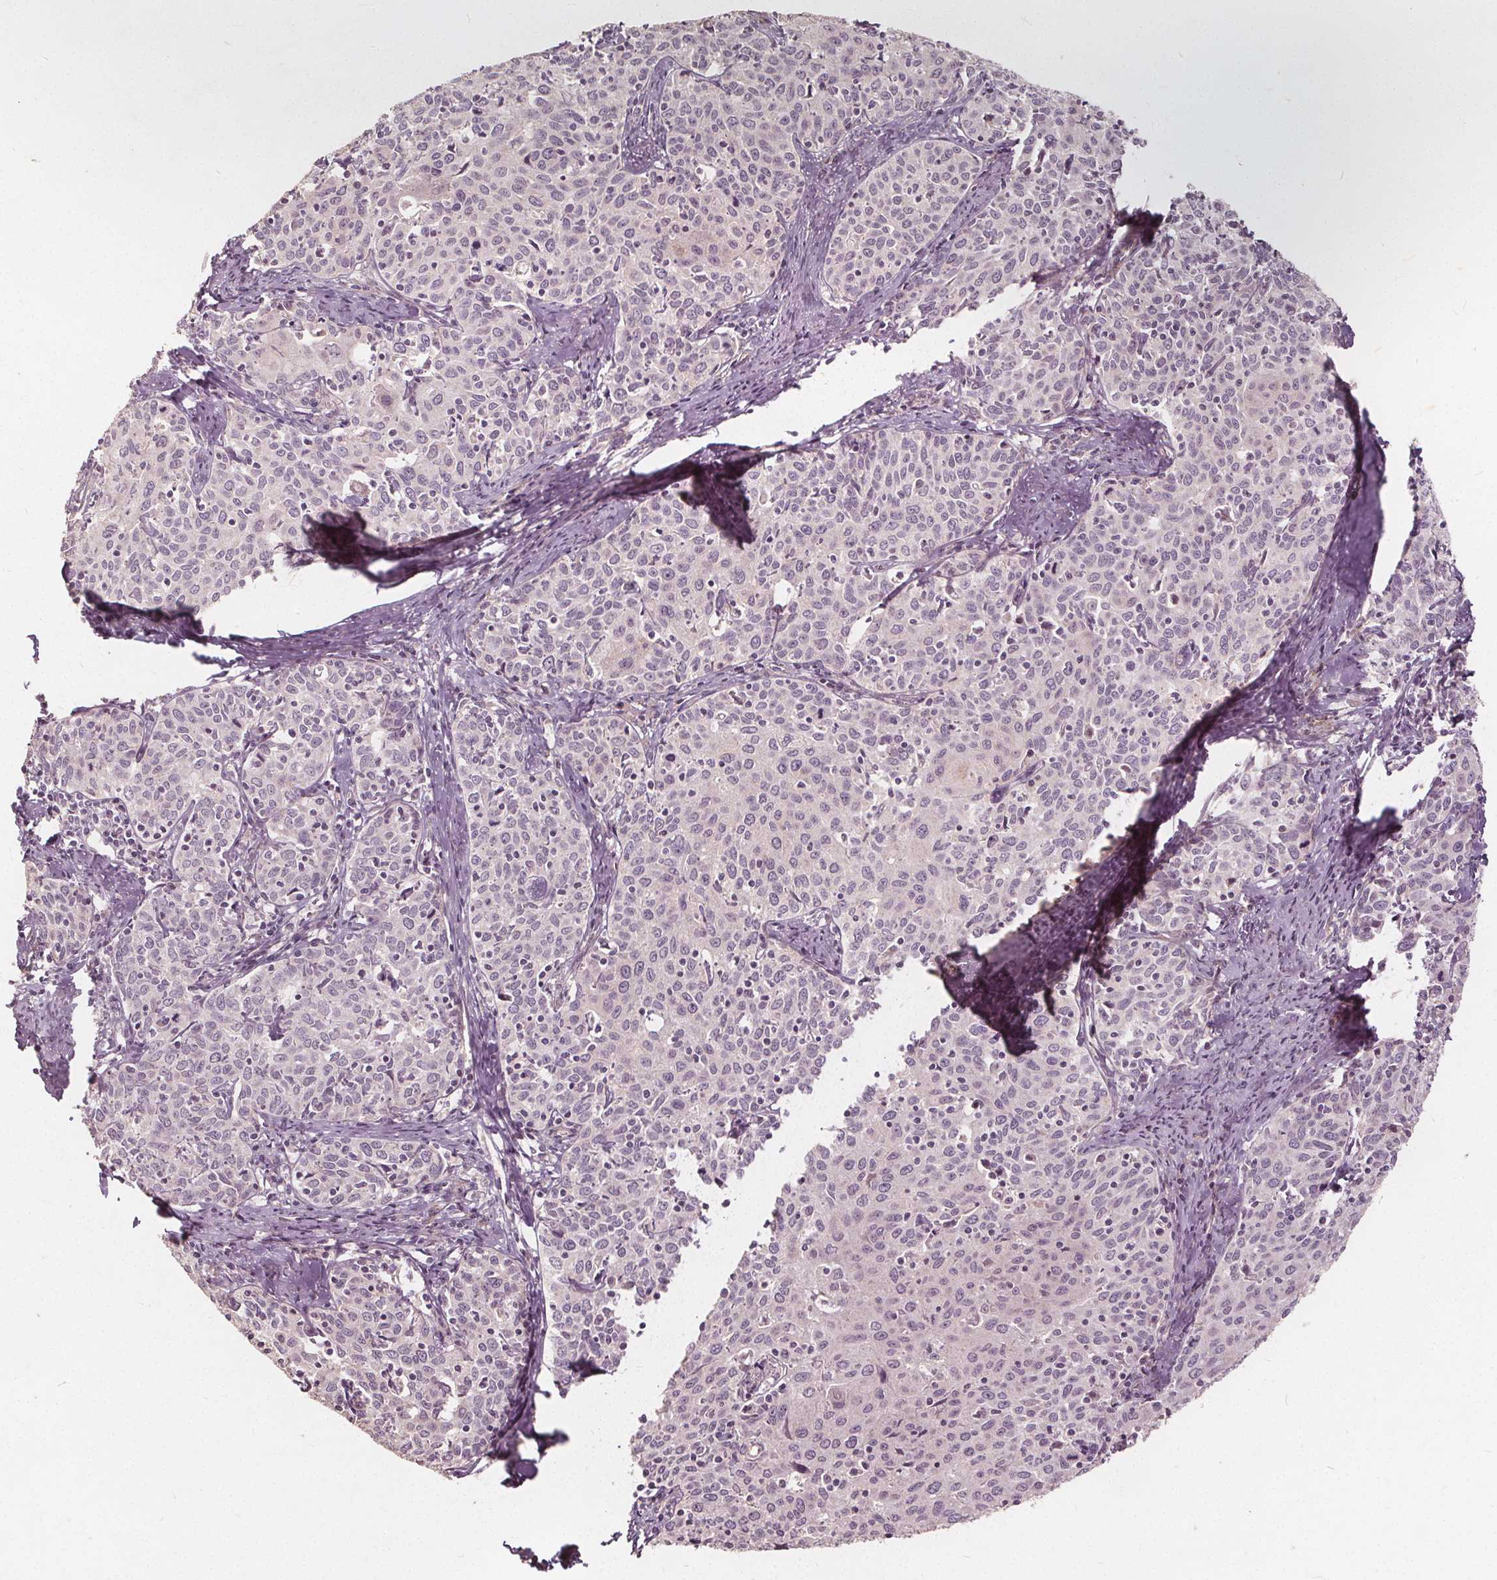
{"staining": {"intensity": "negative", "quantity": "none", "location": "none"}, "tissue": "cervical cancer", "cell_type": "Tumor cells", "image_type": "cancer", "snomed": [{"axis": "morphology", "description": "Squamous cell carcinoma, NOS"}, {"axis": "topography", "description": "Cervix"}], "caption": "There is no significant staining in tumor cells of squamous cell carcinoma (cervical). The staining was performed using DAB to visualize the protein expression in brown, while the nuclei were stained in blue with hematoxylin (Magnification: 20x).", "gene": "PTPRT", "patient": {"sex": "female", "age": 62}}